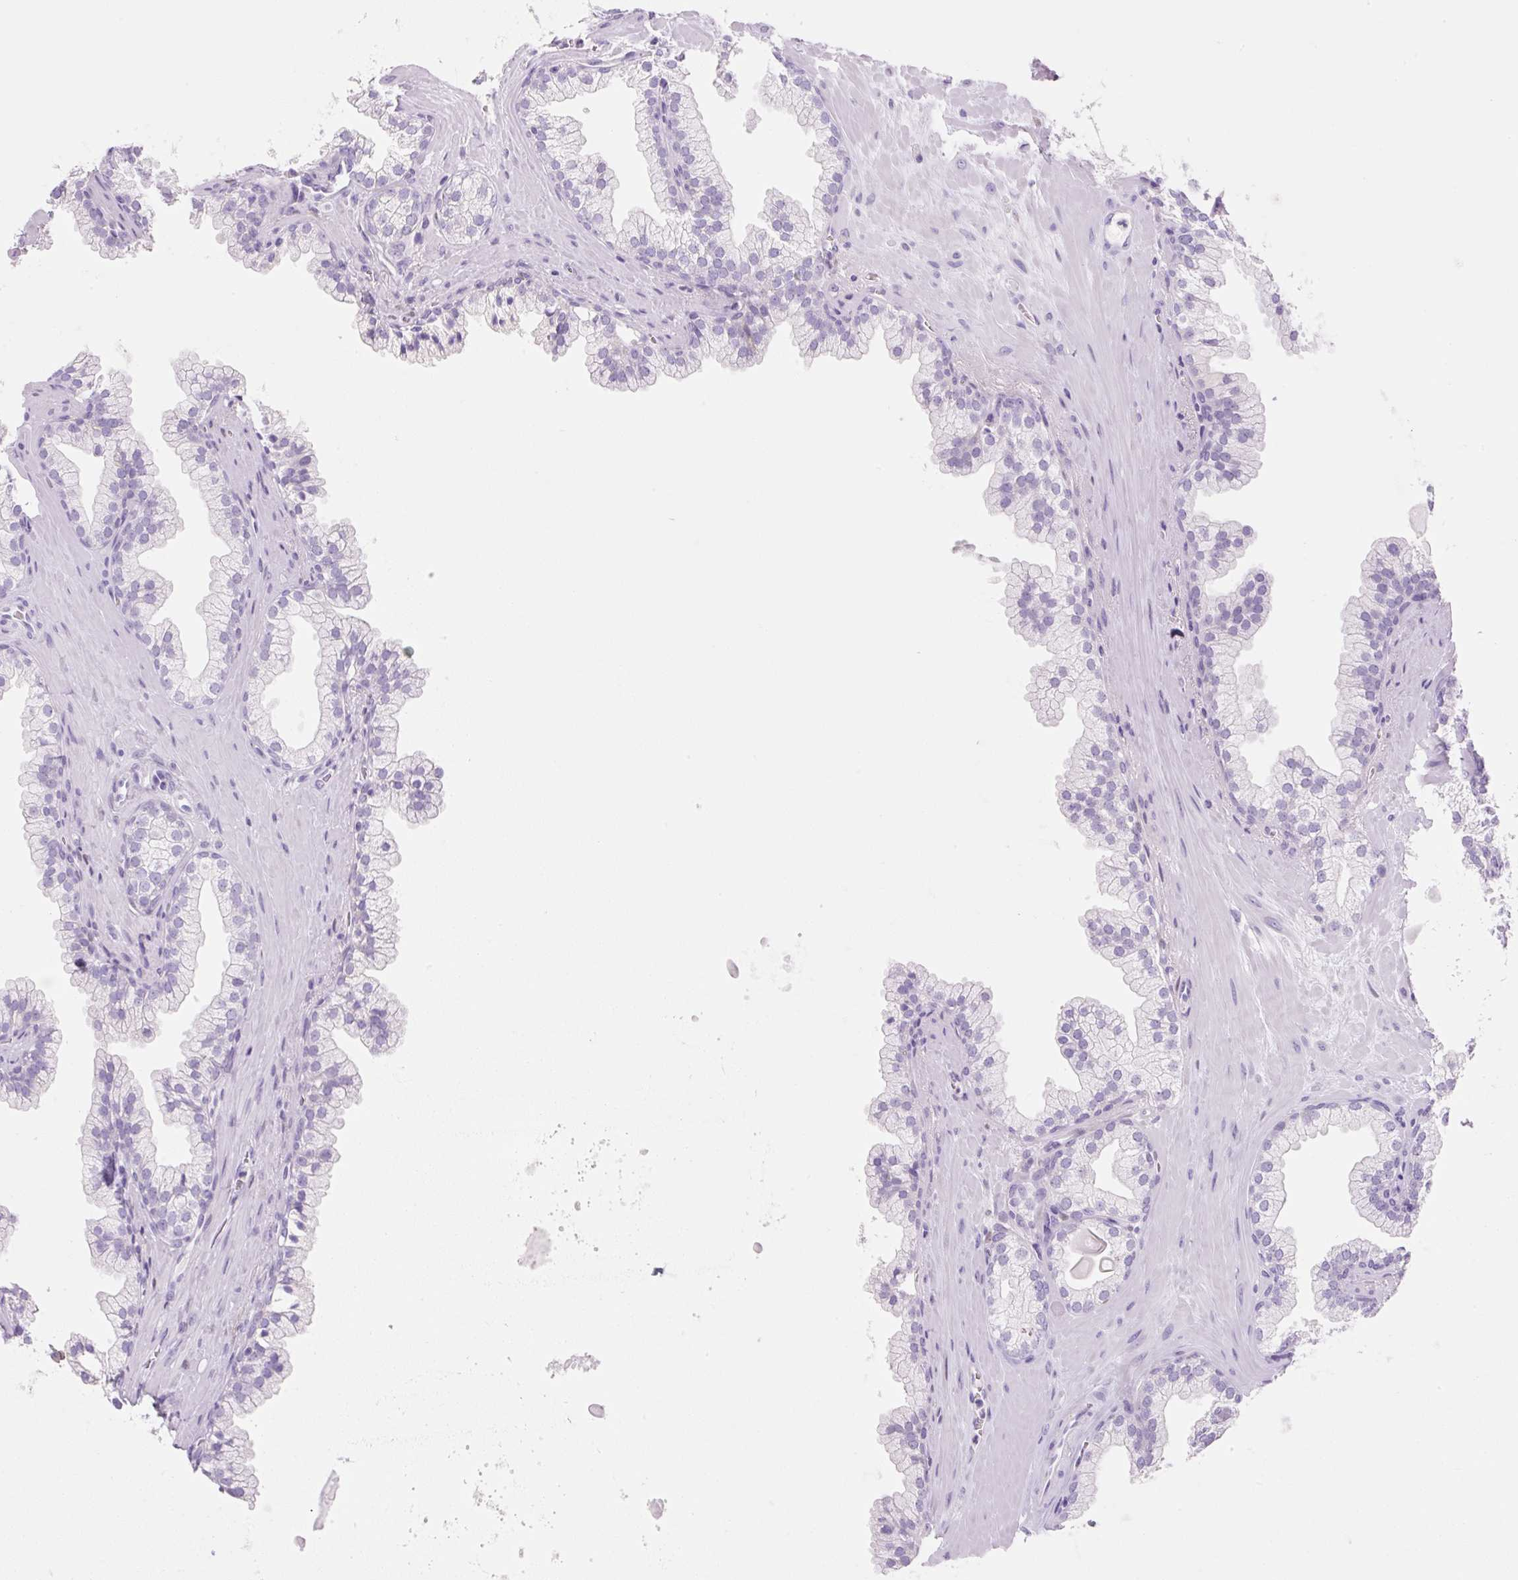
{"staining": {"intensity": "negative", "quantity": "none", "location": "none"}, "tissue": "prostate", "cell_type": "Glandular cells", "image_type": "normal", "snomed": [{"axis": "morphology", "description": "Normal tissue, NOS"}, {"axis": "topography", "description": "Prostate"}, {"axis": "topography", "description": "Peripheral nerve tissue"}], "caption": "DAB immunohistochemical staining of benign human prostate exhibits no significant staining in glandular cells. Nuclei are stained in blue.", "gene": "FABP5", "patient": {"sex": "male", "age": 61}}